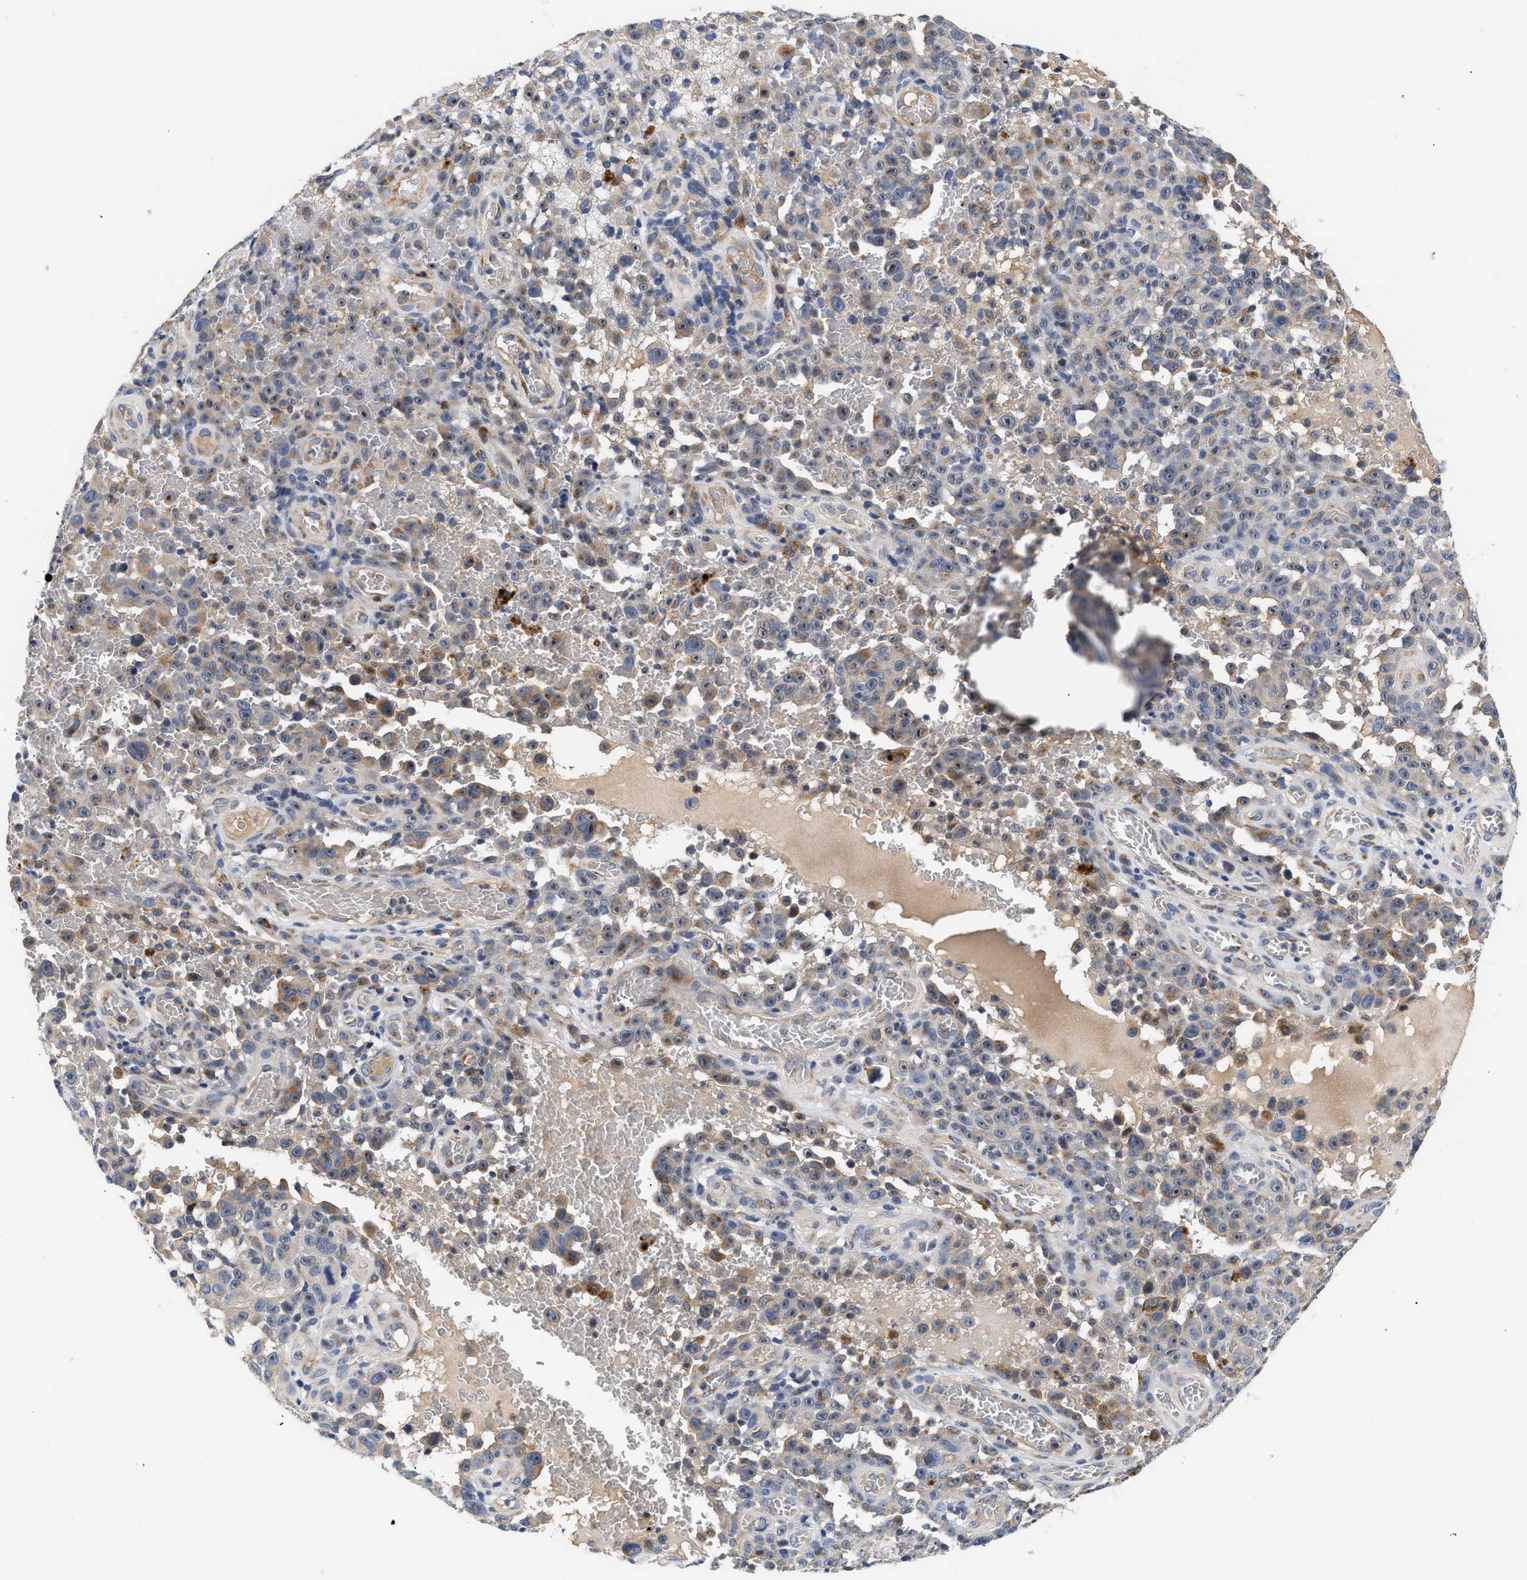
{"staining": {"intensity": "moderate", "quantity": "<25%", "location": "cytoplasmic/membranous"}, "tissue": "melanoma", "cell_type": "Tumor cells", "image_type": "cancer", "snomed": [{"axis": "morphology", "description": "Malignant melanoma, NOS"}, {"axis": "topography", "description": "Skin"}], "caption": "IHC (DAB) staining of malignant melanoma shows moderate cytoplasmic/membranous protein positivity in about <25% of tumor cells.", "gene": "CCDC146", "patient": {"sex": "female", "age": 82}}